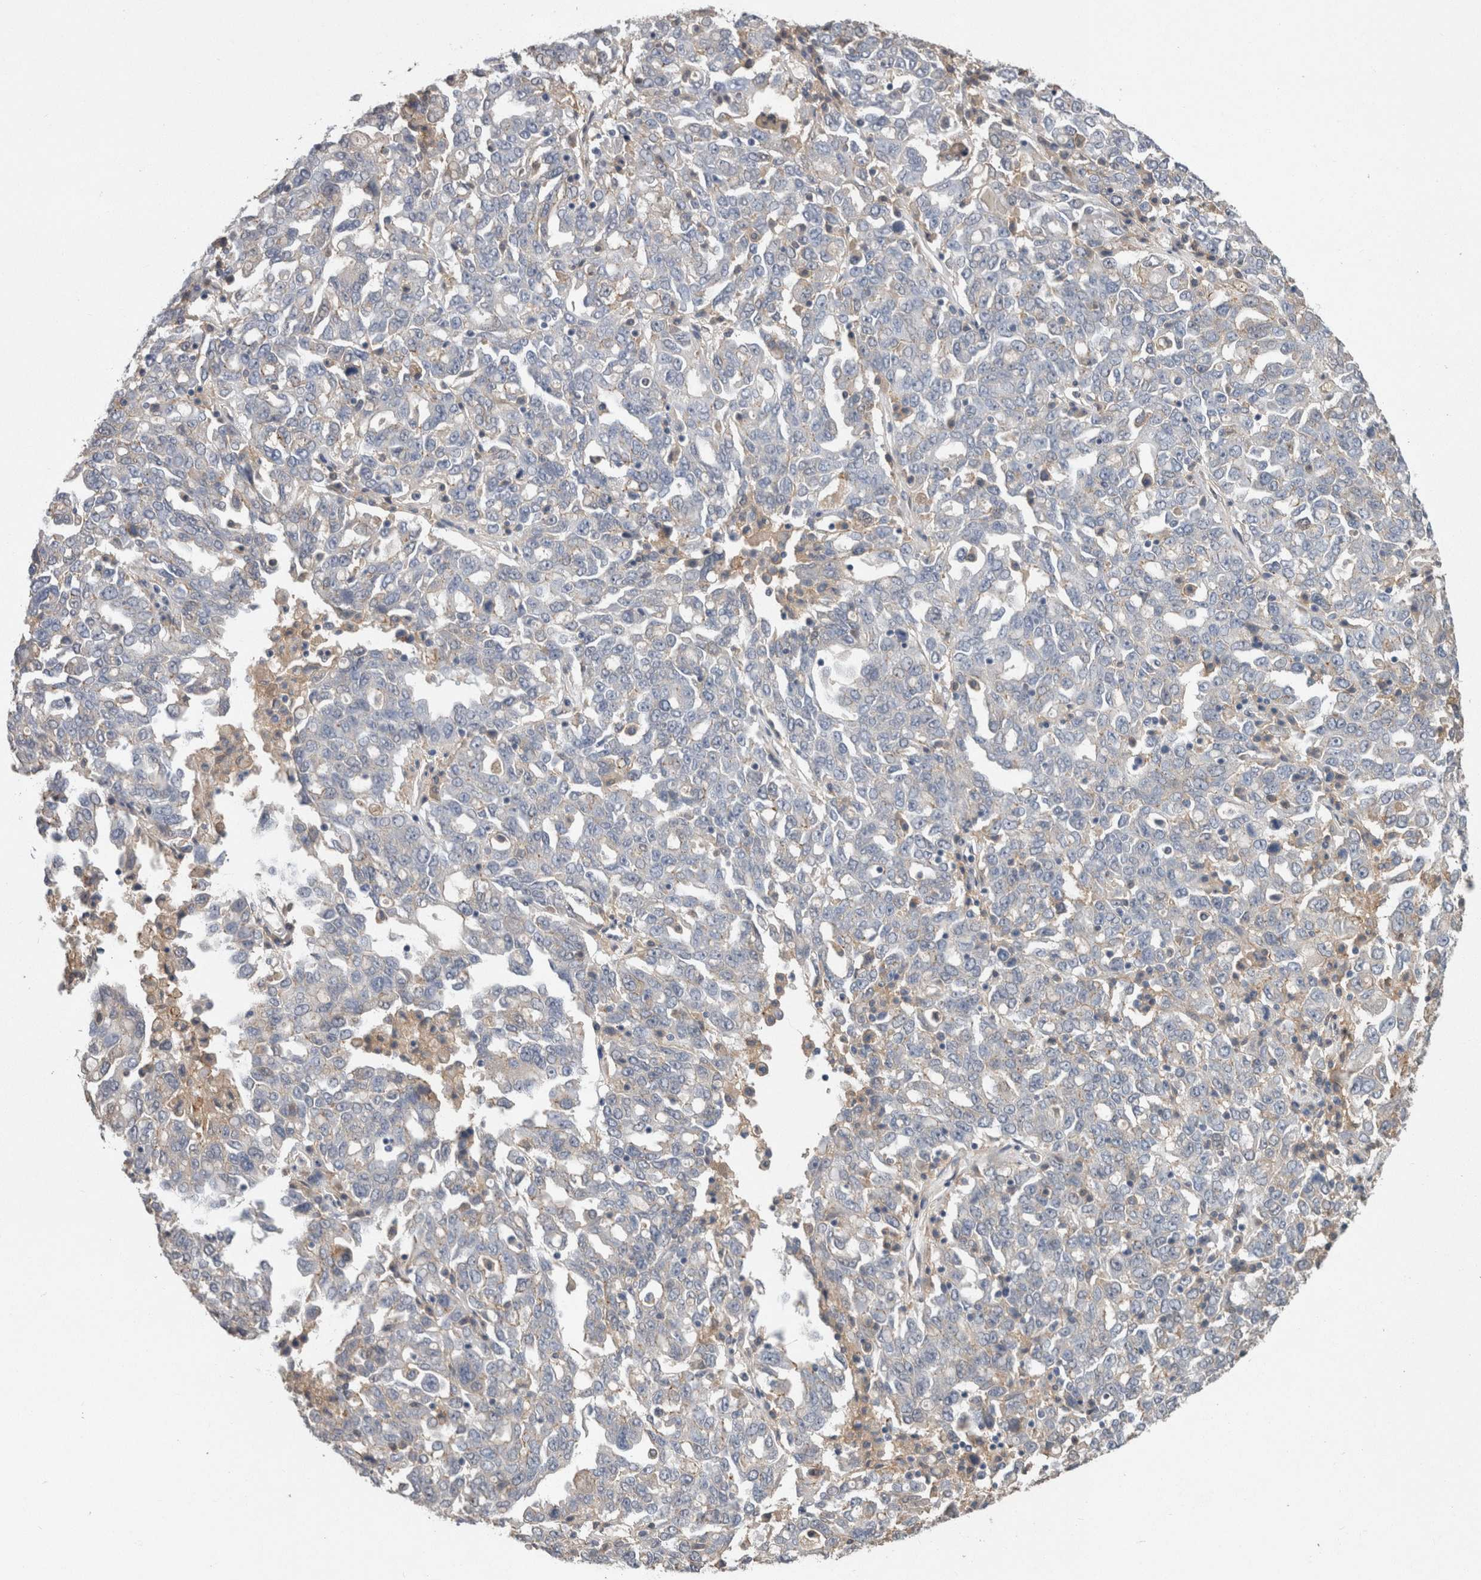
{"staining": {"intensity": "negative", "quantity": "none", "location": "none"}, "tissue": "ovarian cancer", "cell_type": "Tumor cells", "image_type": "cancer", "snomed": [{"axis": "morphology", "description": "Carcinoma, endometroid"}, {"axis": "topography", "description": "Ovary"}], "caption": "A photomicrograph of endometroid carcinoma (ovarian) stained for a protein exhibits no brown staining in tumor cells. (DAB IHC visualized using brightfield microscopy, high magnification).", "gene": "NECTIN2", "patient": {"sex": "female", "age": 62}}